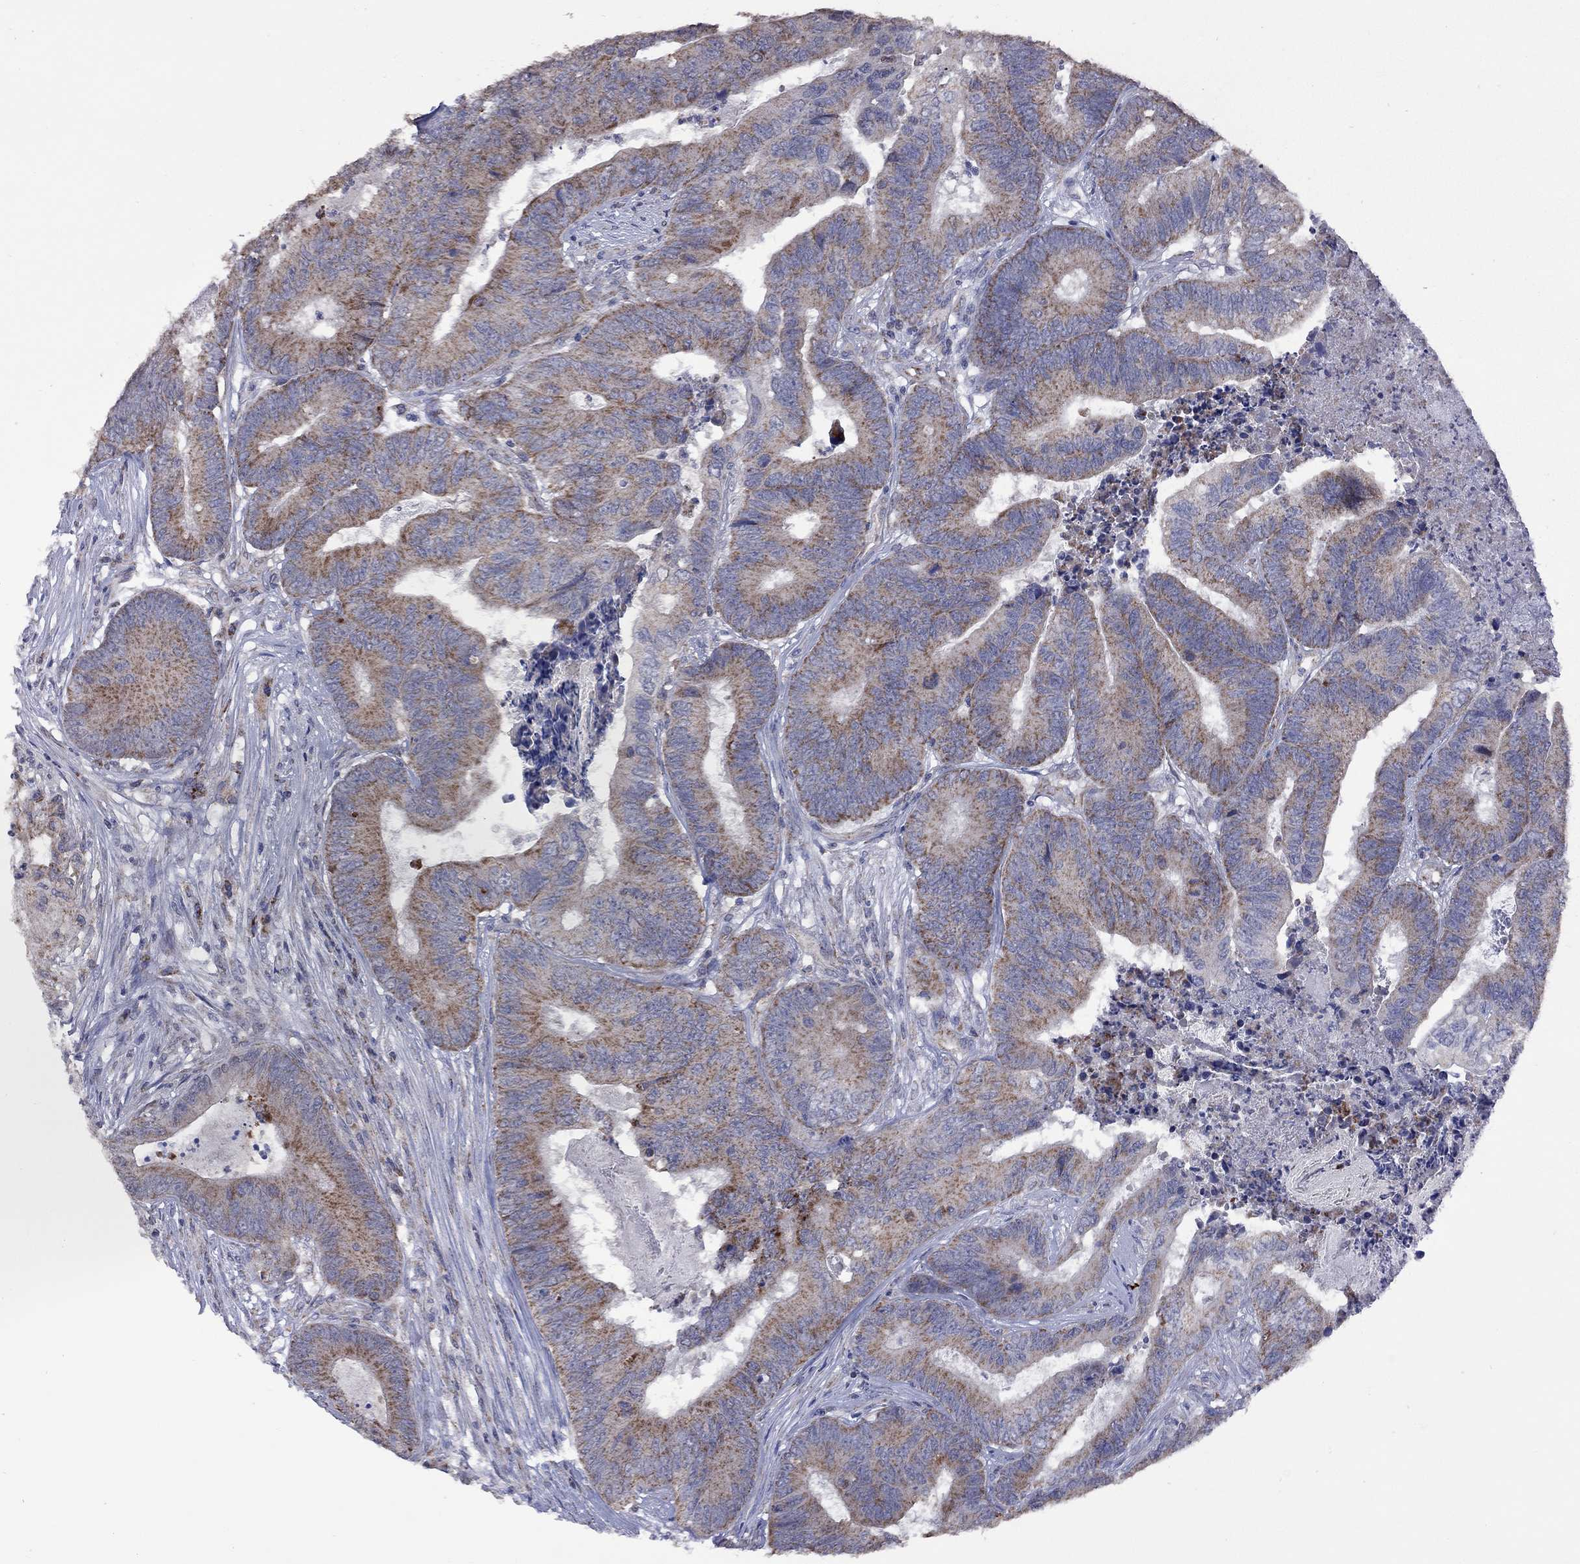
{"staining": {"intensity": "strong", "quantity": "25%-75%", "location": "cytoplasmic/membranous"}, "tissue": "colorectal cancer", "cell_type": "Tumor cells", "image_type": "cancer", "snomed": [{"axis": "morphology", "description": "Adenocarcinoma, NOS"}, {"axis": "topography", "description": "Colon"}], "caption": "Immunohistochemical staining of human colorectal adenocarcinoma demonstrates high levels of strong cytoplasmic/membranous expression in about 25%-75% of tumor cells.", "gene": "NDUFB1", "patient": {"sex": "male", "age": 84}}